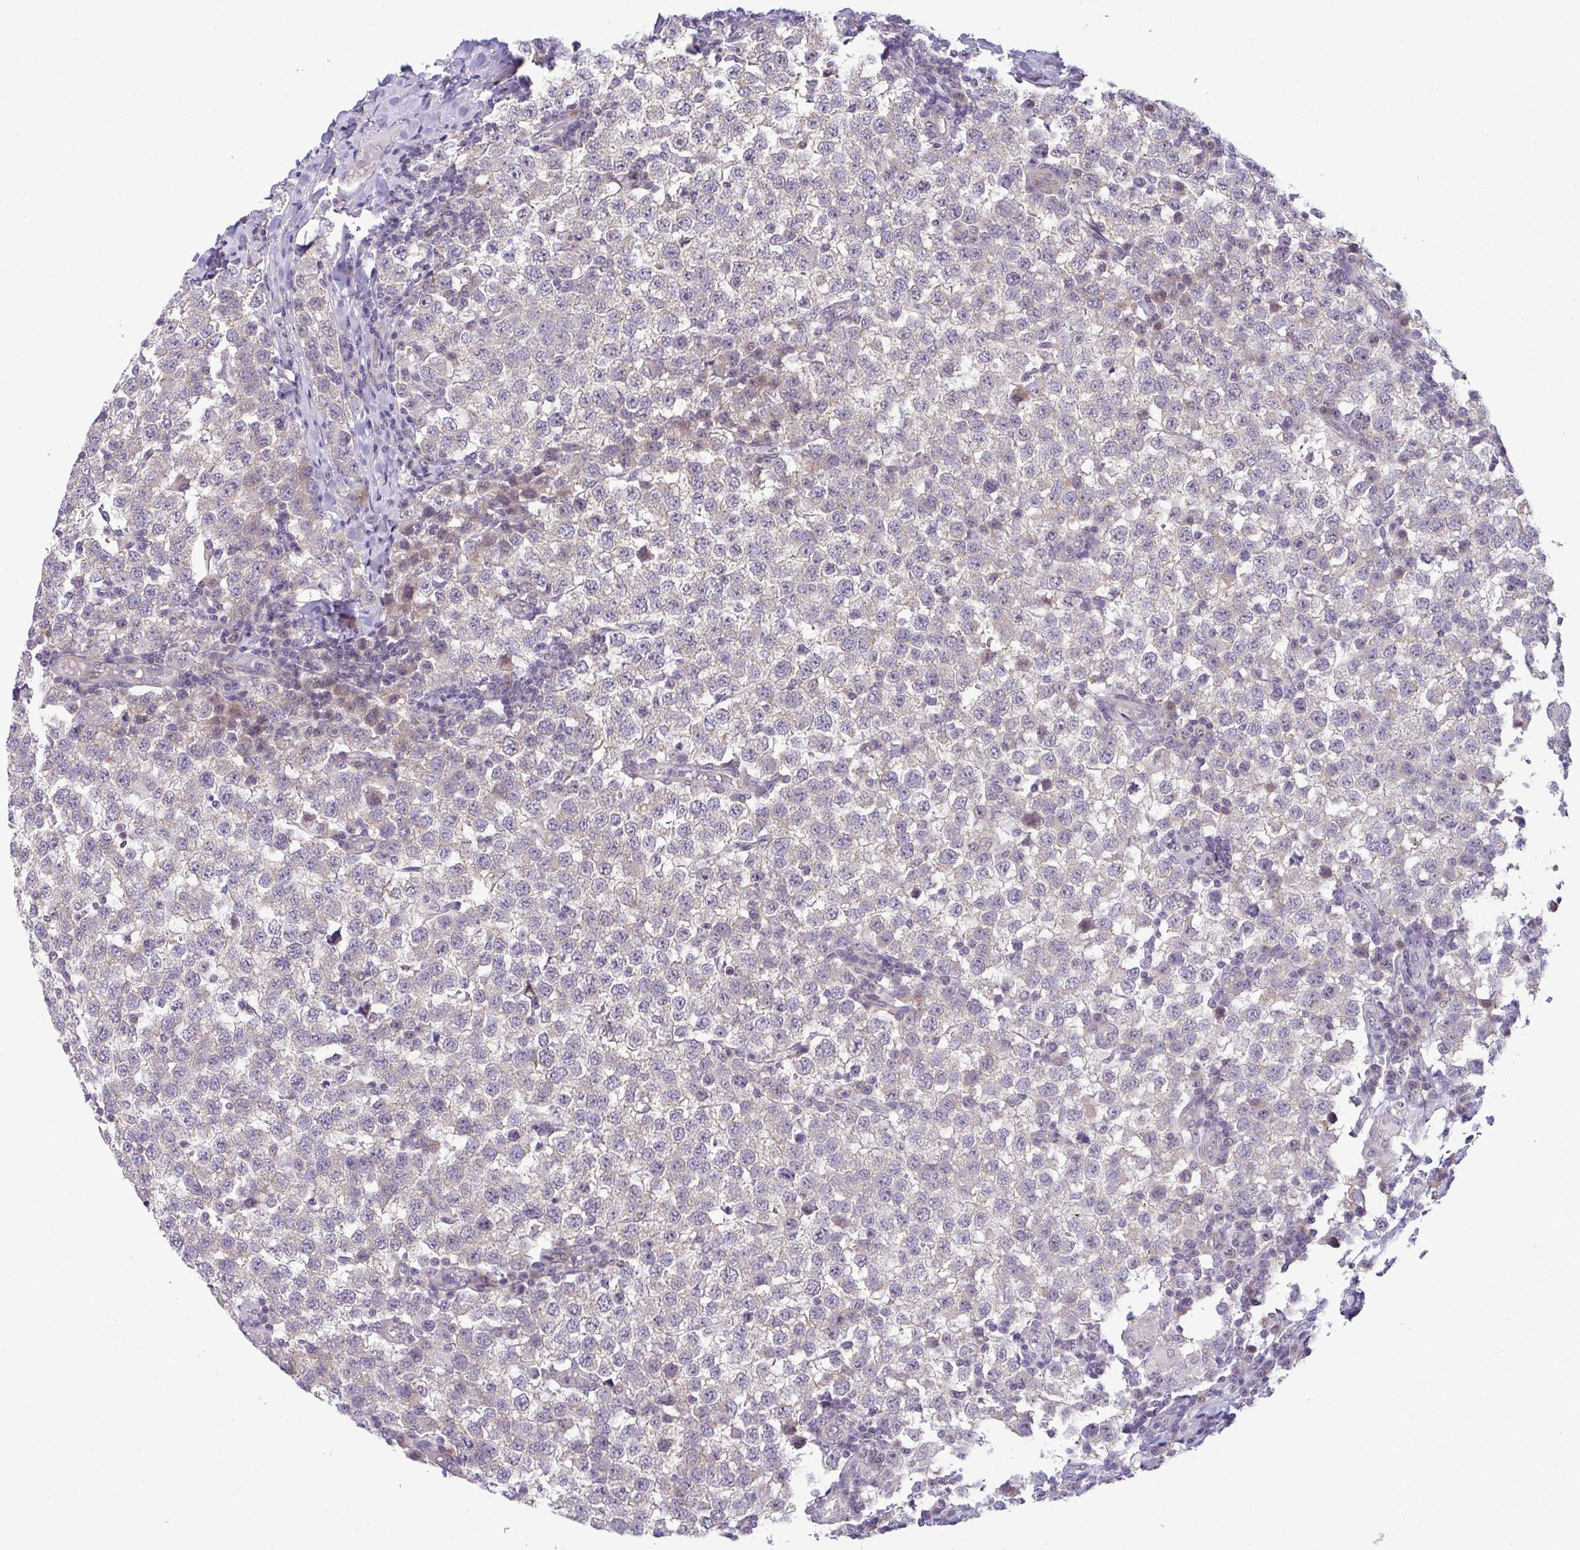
{"staining": {"intensity": "negative", "quantity": "none", "location": "none"}, "tissue": "testis cancer", "cell_type": "Tumor cells", "image_type": "cancer", "snomed": [{"axis": "morphology", "description": "Seminoma, NOS"}, {"axis": "topography", "description": "Testis"}], "caption": "An immunohistochemistry histopathology image of testis cancer is shown. There is no staining in tumor cells of testis cancer.", "gene": "NT5C1A", "patient": {"sex": "male", "age": 34}}